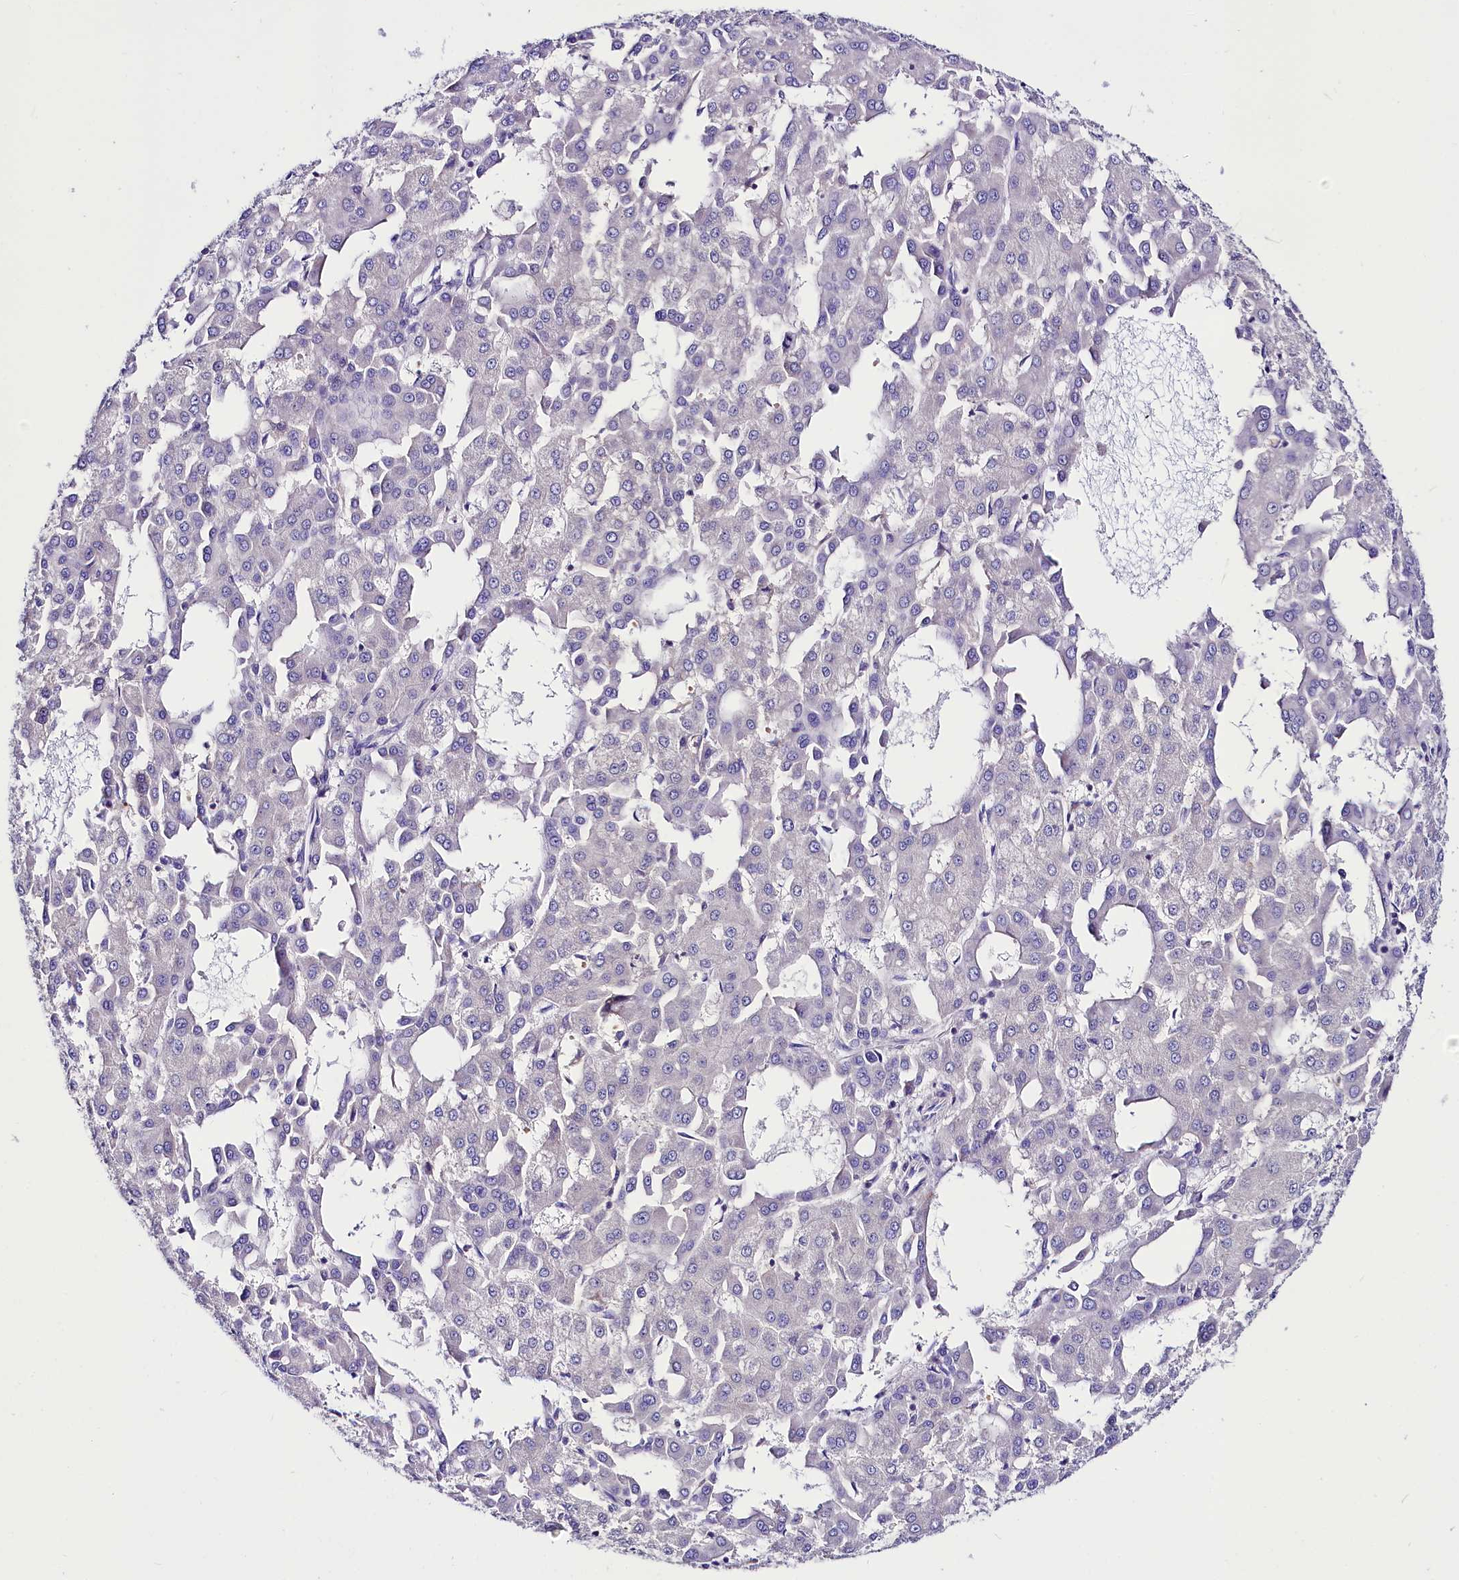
{"staining": {"intensity": "negative", "quantity": "none", "location": "none"}, "tissue": "liver cancer", "cell_type": "Tumor cells", "image_type": "cancer", "snomed": [{"axis": "morphology", "description": "Carcinoma, Hepatocellular, NOS"}, {"axis": "topography", "description": "Liver"}], "caption": "Immunohistochemical staining of human liver hepatocellular carcinoma reveals no significant expression in tumor cells.", "gene": "ABHD5", "patient": {"sex": "male", "age": 47}}